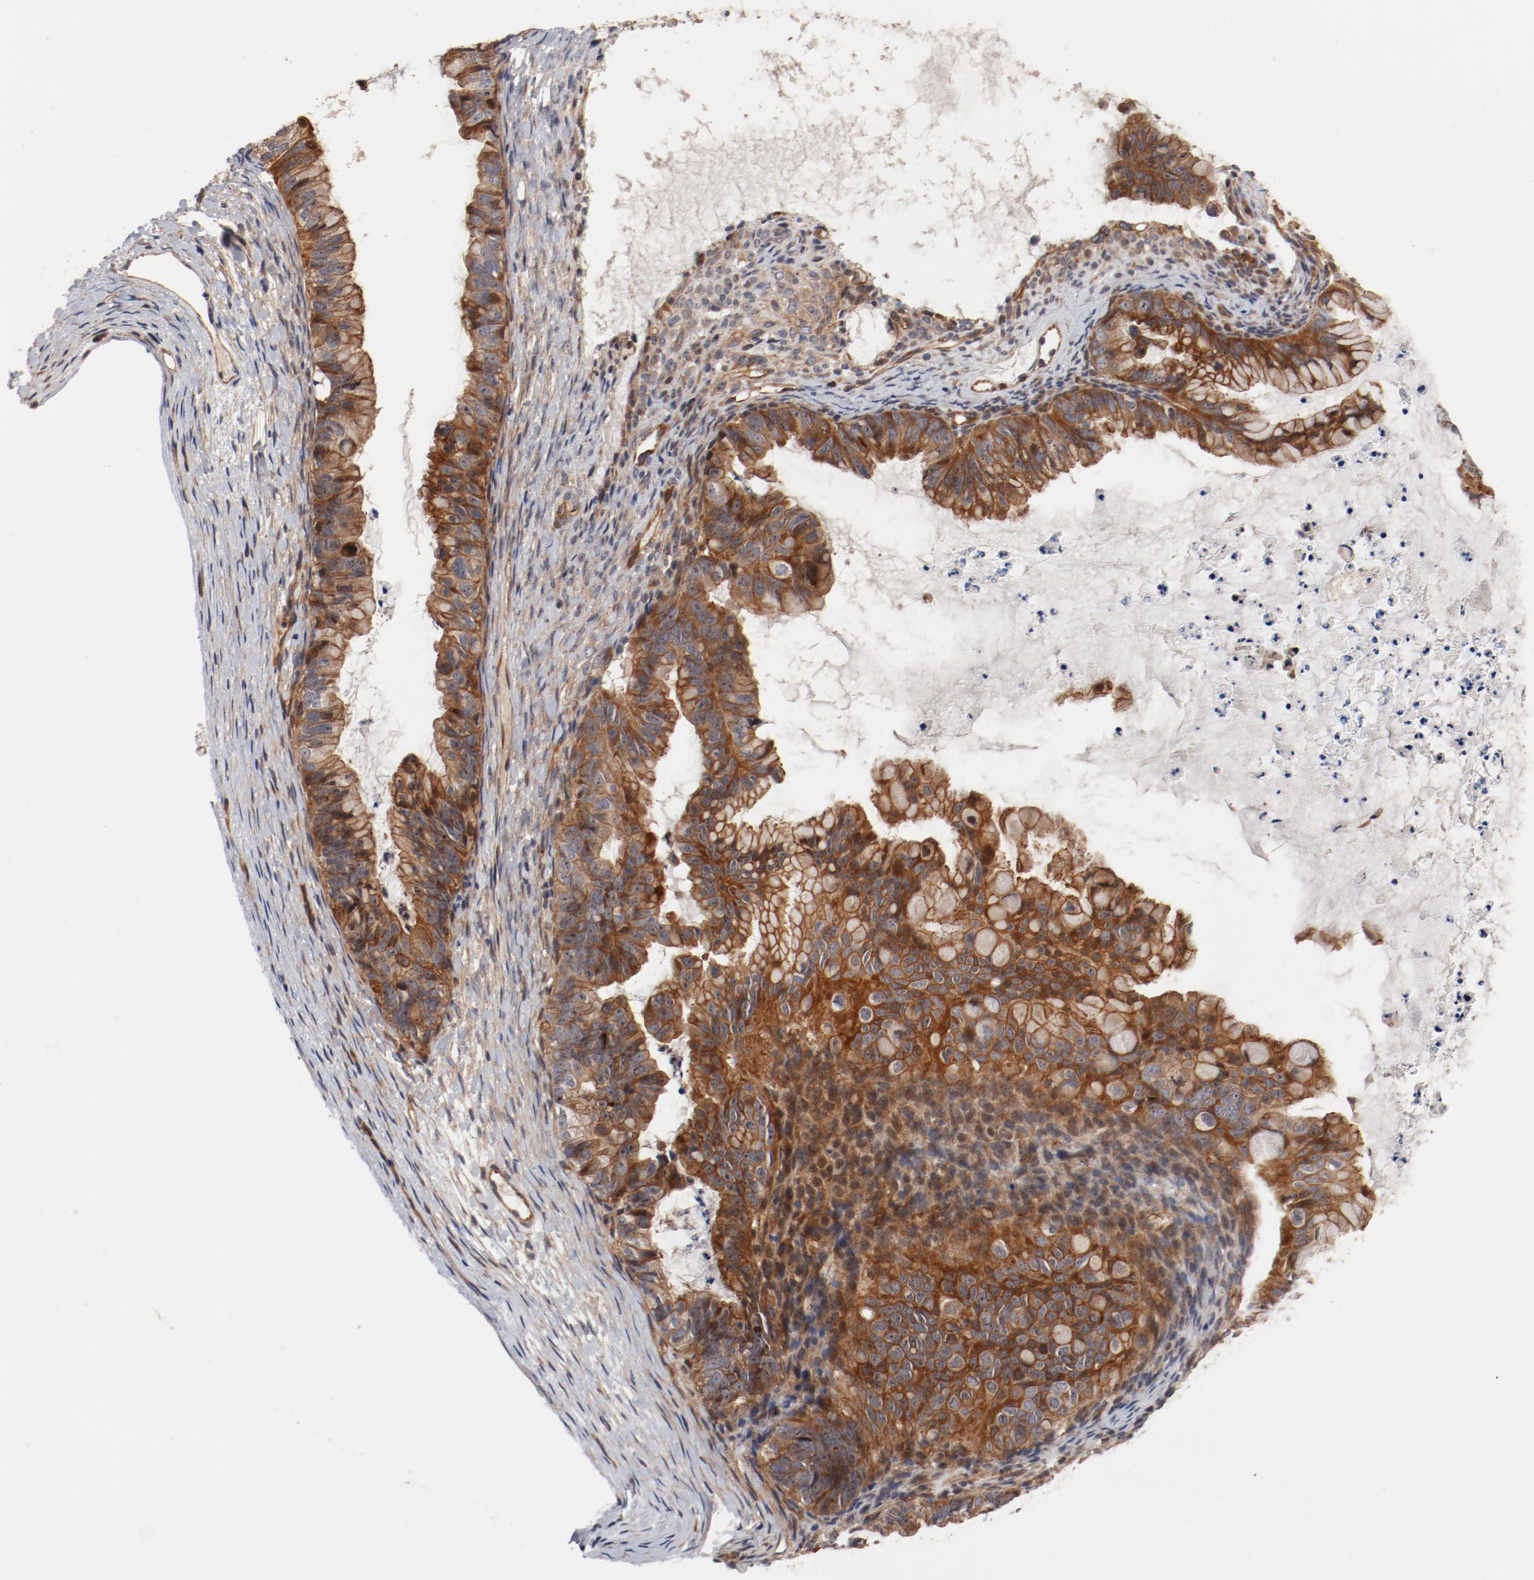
{"staining": {"intensity": "strong", "quantity": ">75%", "location": "cytoplasmic/membranous"}, "tissue": "ovarian cancer", "cell_type": "Tumor cells", "image_type": "cancer", "snomed": [{"axis": "morphology", "description": "Cystadenocarcinoma, mucinous, NOS"}, {"axis": "topography", "description": "Ovary"}], "caption": "Human ovarian cancer stained for a protein (brown) exhibits strong cytoplasmic/membranous positive expression in about >75% of tumor cells.", "gene": "PITPNM2", "patient": {"sex": "female", "age": 36}}